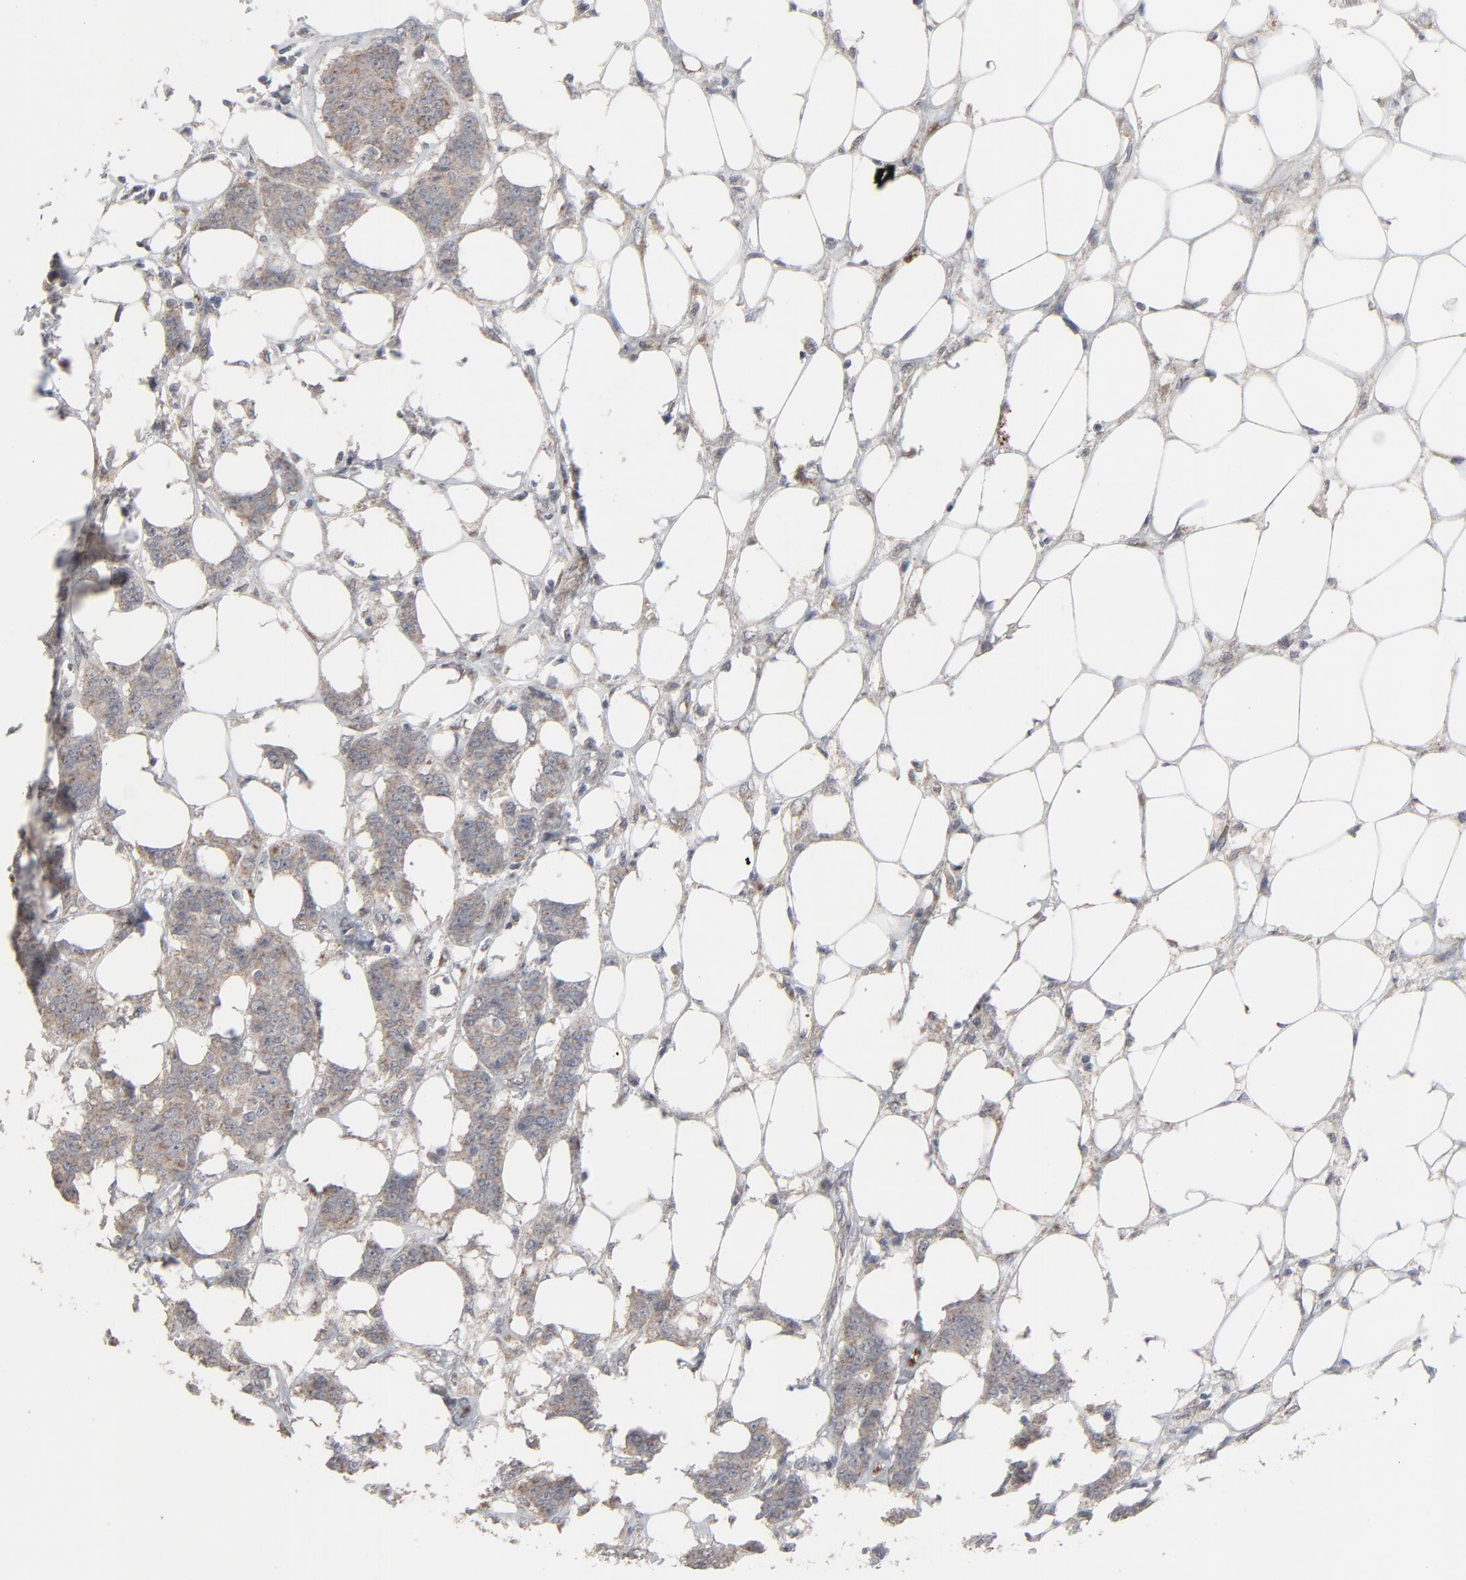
{"staining": {"intensity": "weak", "quantity": ">75%", "location": "cytoplasmic/membranous"}, "tissue": "breast cancer", "cell_type": "Tumor cells", "image_type": "cancer", "snomed": [{"axis": "morphology", "description": "Duct carcinoma"}, {"axis": "topography", "description": "Breast"}], "caption": "This is an image of immunohistochemistry (IHC) staining of breast cancer, which shows weak expression in the cytoplasmic/membranous of tumor cells.", "gene": "JAM3", "patient": {"sex": "female", "age": 40}}